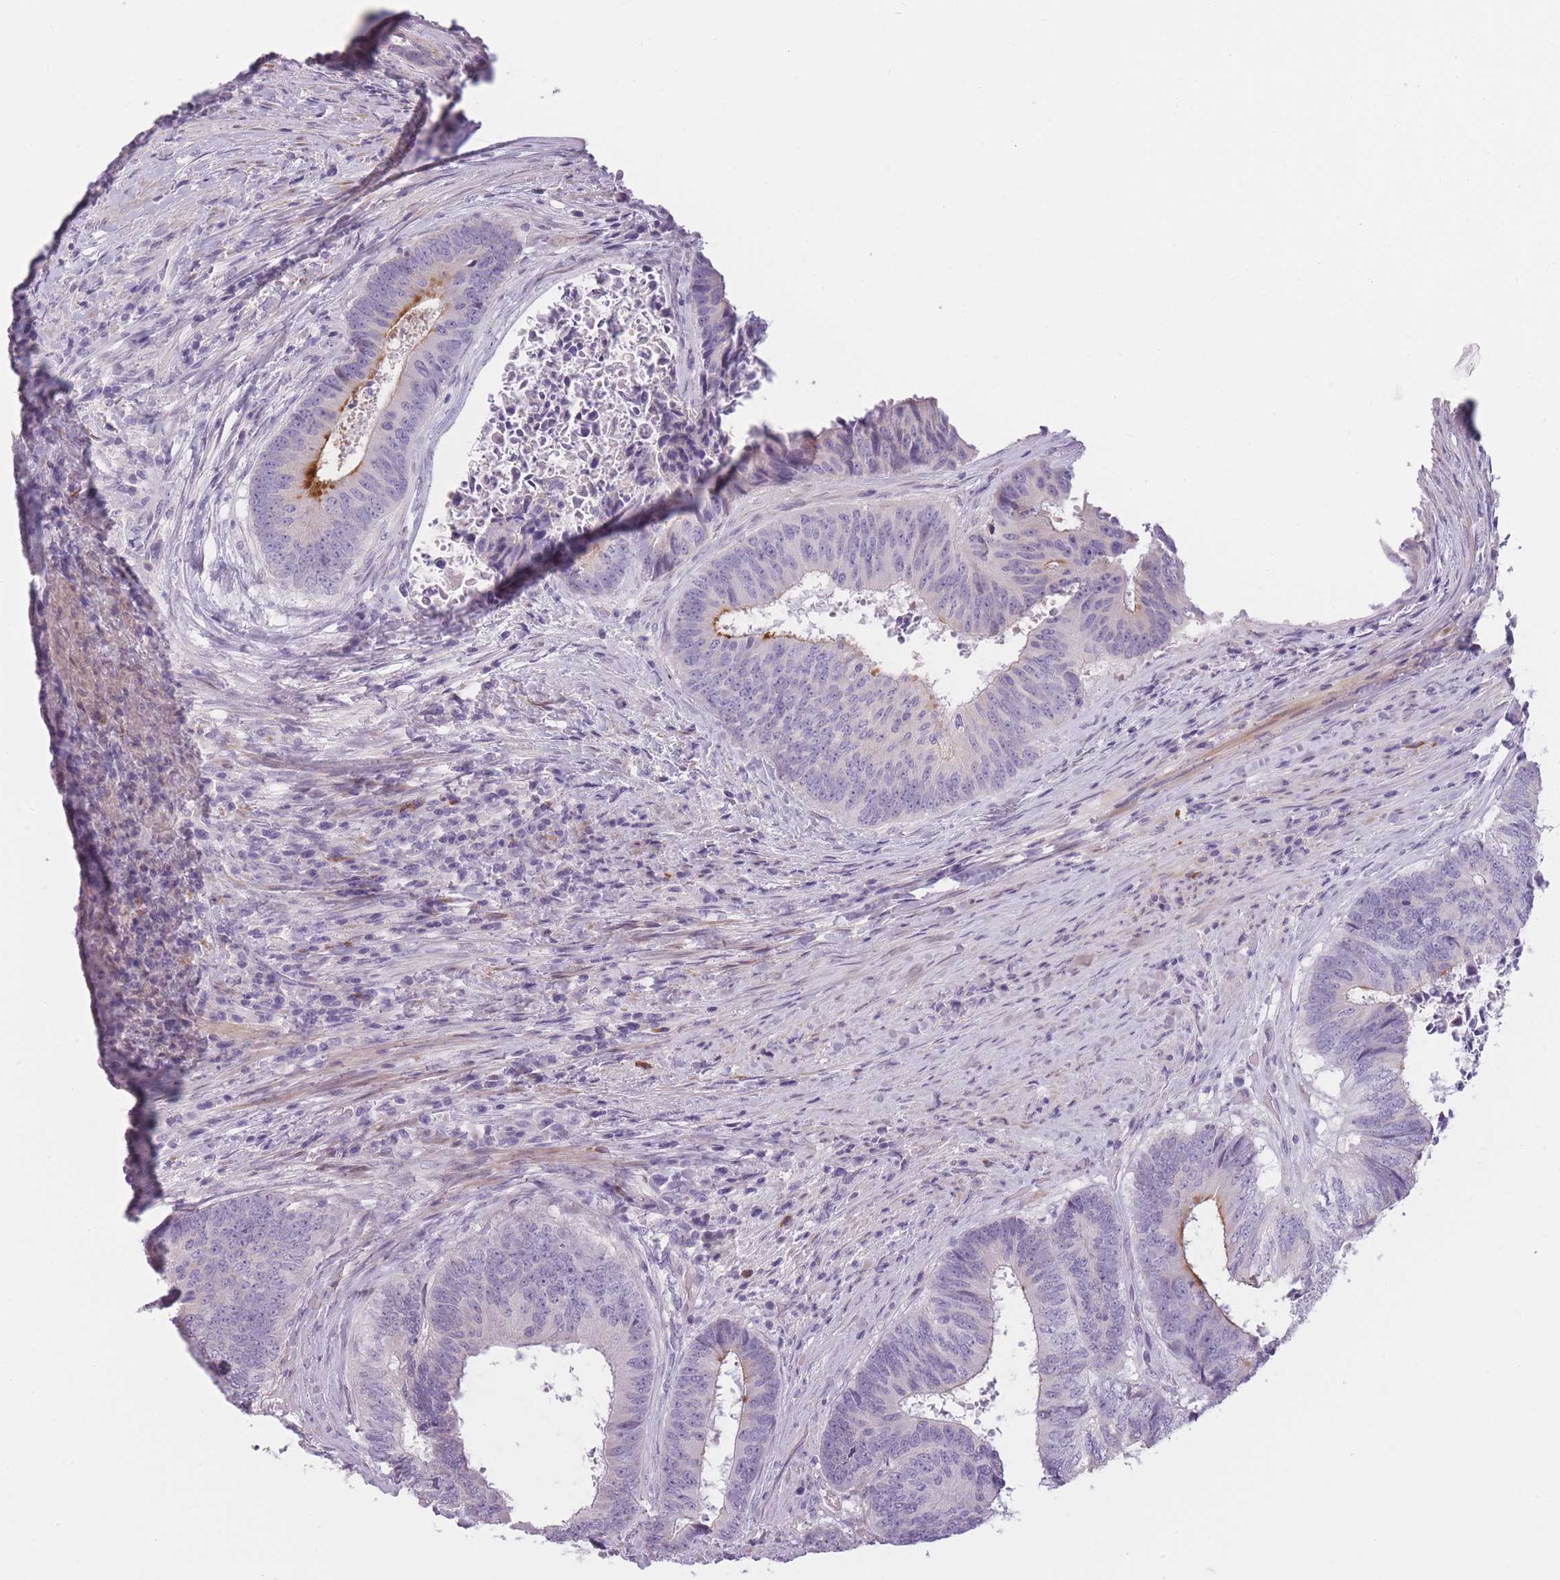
{"staining": {"intensity": "moderate", "quantity": "<25%", "location": "cytoplasmic/membranous"}, "tissue": "colorectal cancer", "cell_type": "Tumor cells", "image_type": "cancer", "snomed": [{"axis": "morphology", "description": "Adenocarcinoma, NOS"}, {"axis": "topography", "description": "Rectum"}], "caption": "This micrograph demonstrates immunohistochemistry (IHC) staining of human colorectal adenocarcinoma, with low moderate cytoplasmic/membranous staining in approximately <25% of tumor cells.", "gene": "TMEM236", "patient": {"sex": "male", "age": 72}}